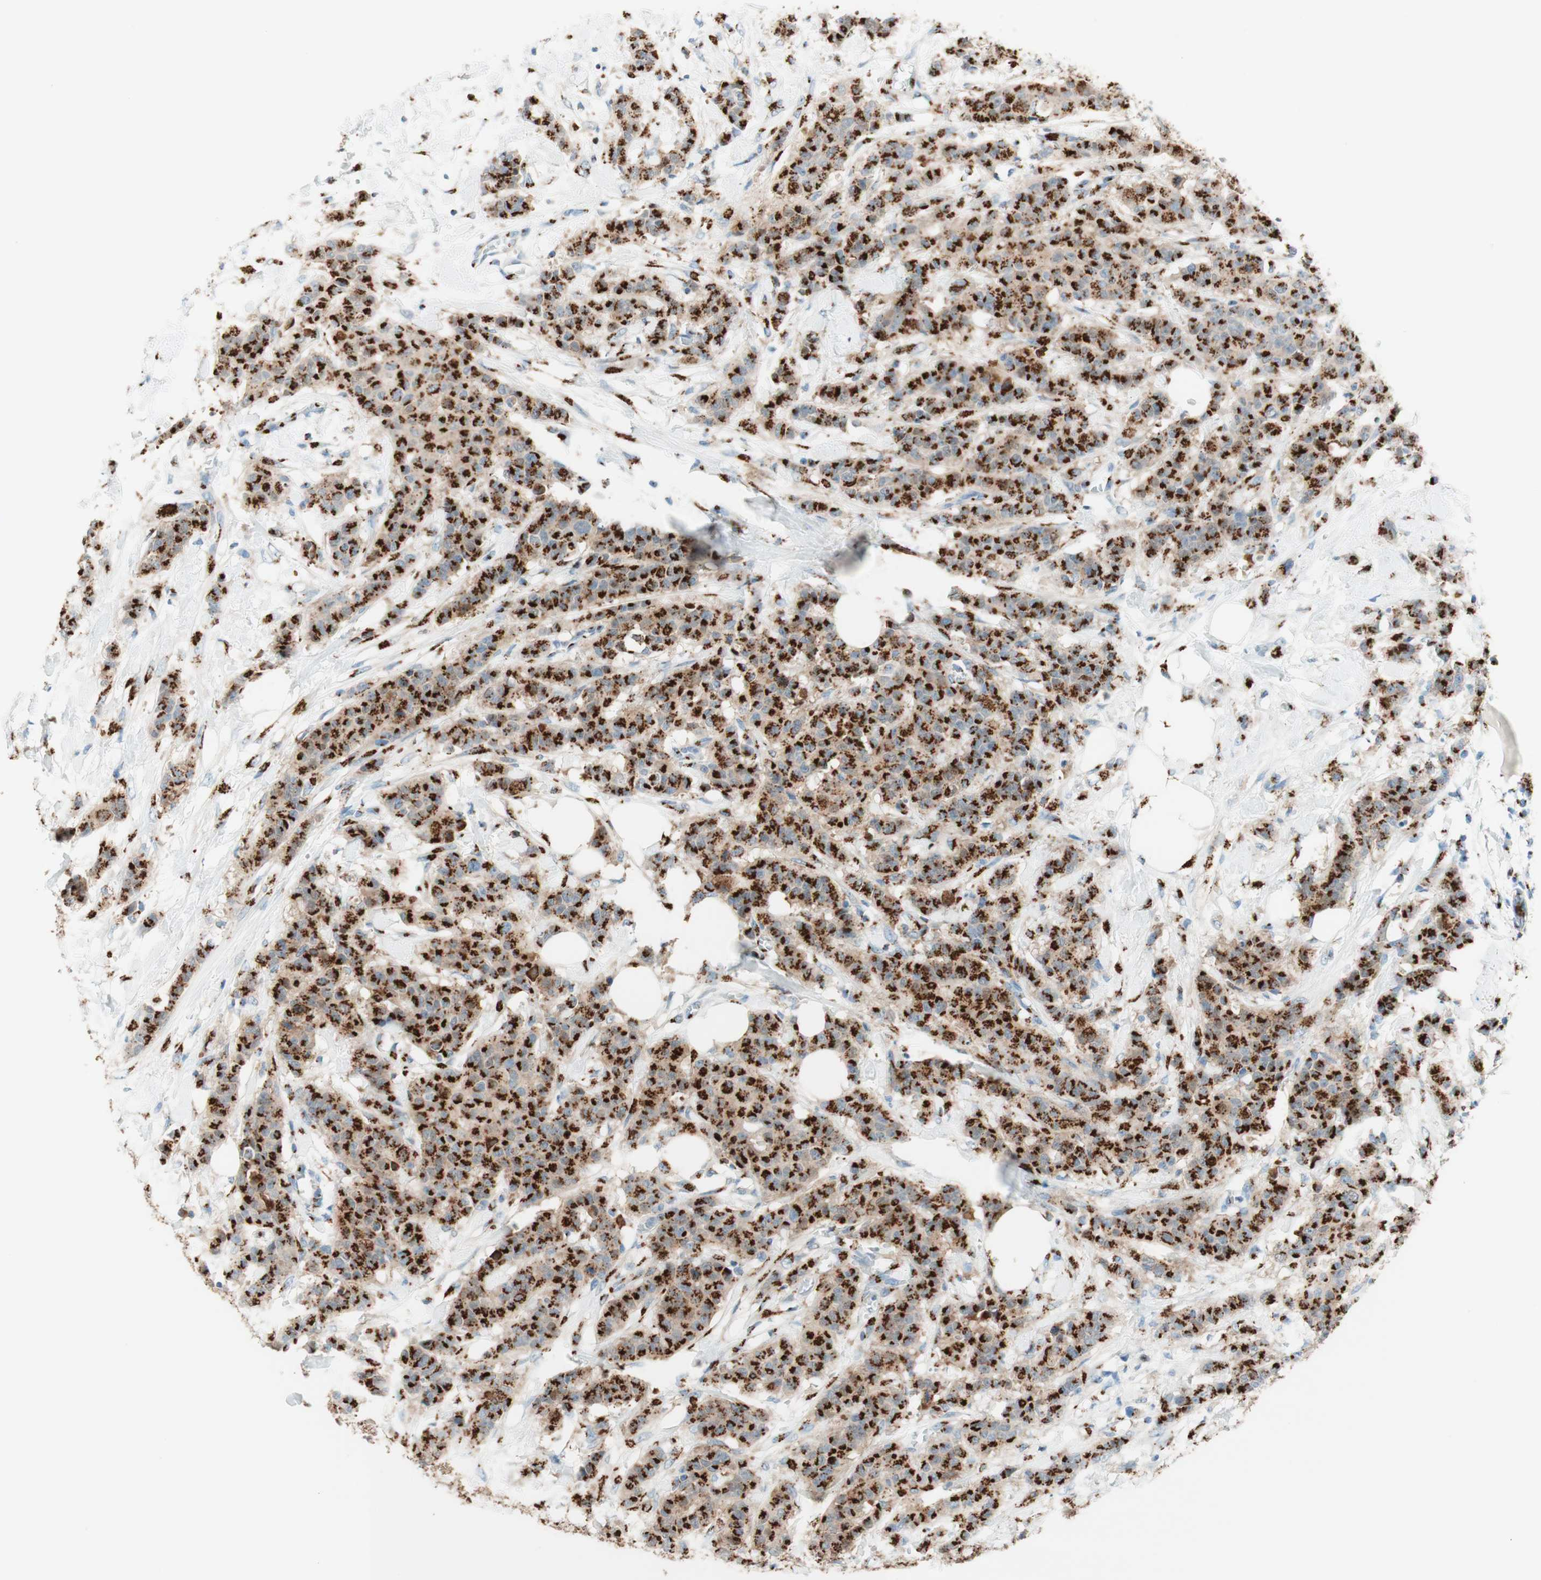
{"staining": {"intensity": "strong", "quantity": ">75%", "location": "cytoplasmic/membranous"}, "tissue": "breast cancer", "cell_type": "Tumor cells", "image_type": "cancer", "snomed": [{"axis": "morphology", "description": "Normal tissue, NOS"}, {"axis": "morphology", "description": "Duct carcinoma"}, {"axis": "topography", "description": "Breast"}], "caption": "Invasive ductal carcinoma (breast) stained for a protein exhibits strong cytoplasmic/membranous positivity in tumor cells. The protein is stained brown, and the nuclei are stained in blue (DAB (3,3'-diaminobenzidine) IHC with brightfield microscopy, high magnification).", "gene": "GOLGB1", "patient": {"sex": "female", "age": 40}}